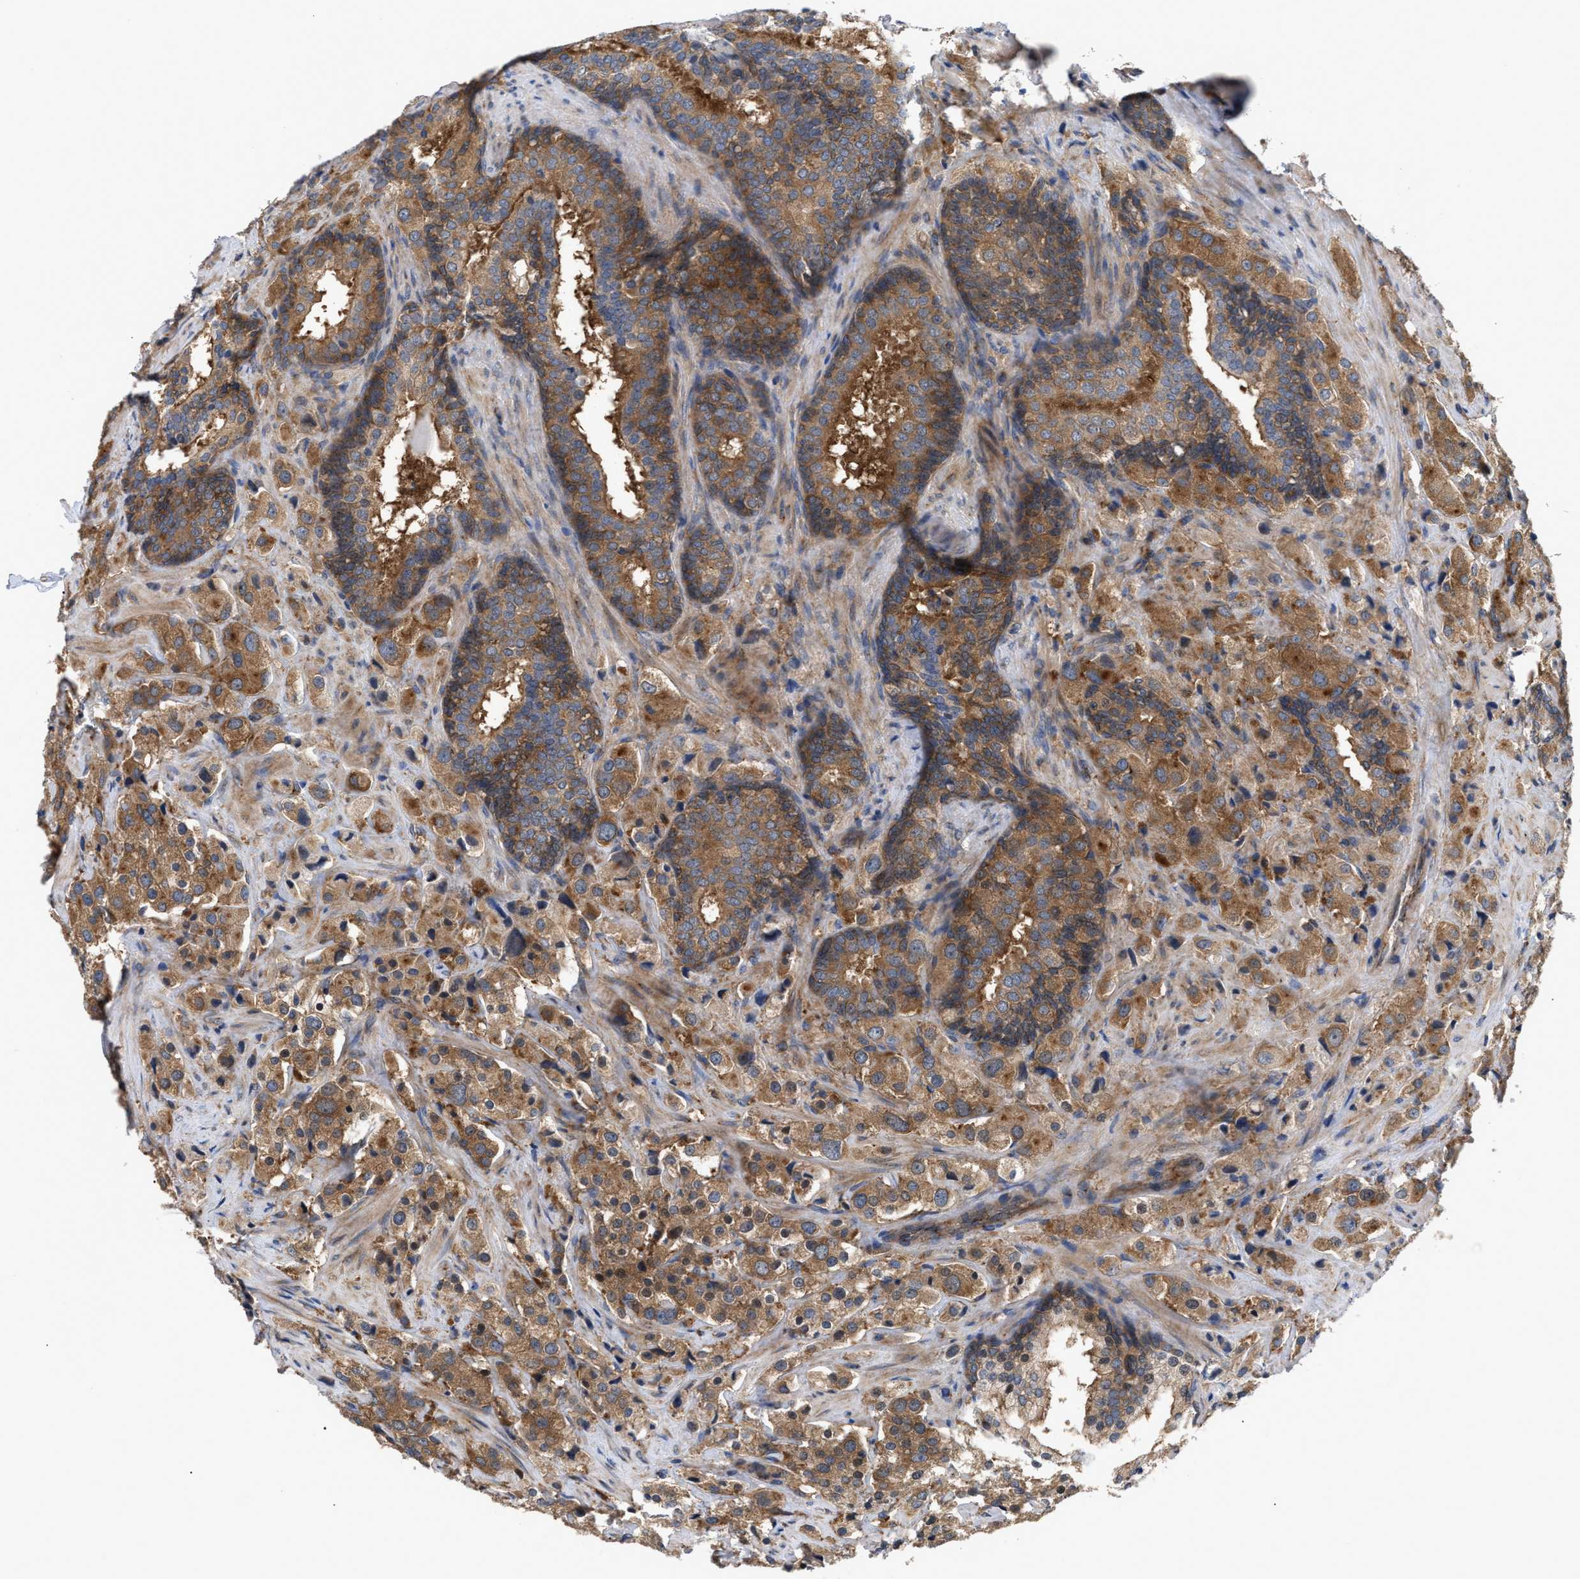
{"staining": {"intensity": "moderate", "quantity": ">75%", "location": "cytoplasmic/membranous"}, "tissue": "prostate cancer", "cell_type": "Tumor cells", "image_type": "cancer", "snomed": [{"axis": "morphology", "description": "Adenocarcinoma, Medium grade"}, {"axis": "topography", "description": "Prostate"}], "caption": "Human adenocarcinoma (medium-grade) (prostate) stained for a protein (brown) displays moderate cytoplasmic/membranous positive positivity in about >75% of tumor cells.", "gene": "LAPTM4B", "patient": {"sex": "male", "age": 70}}